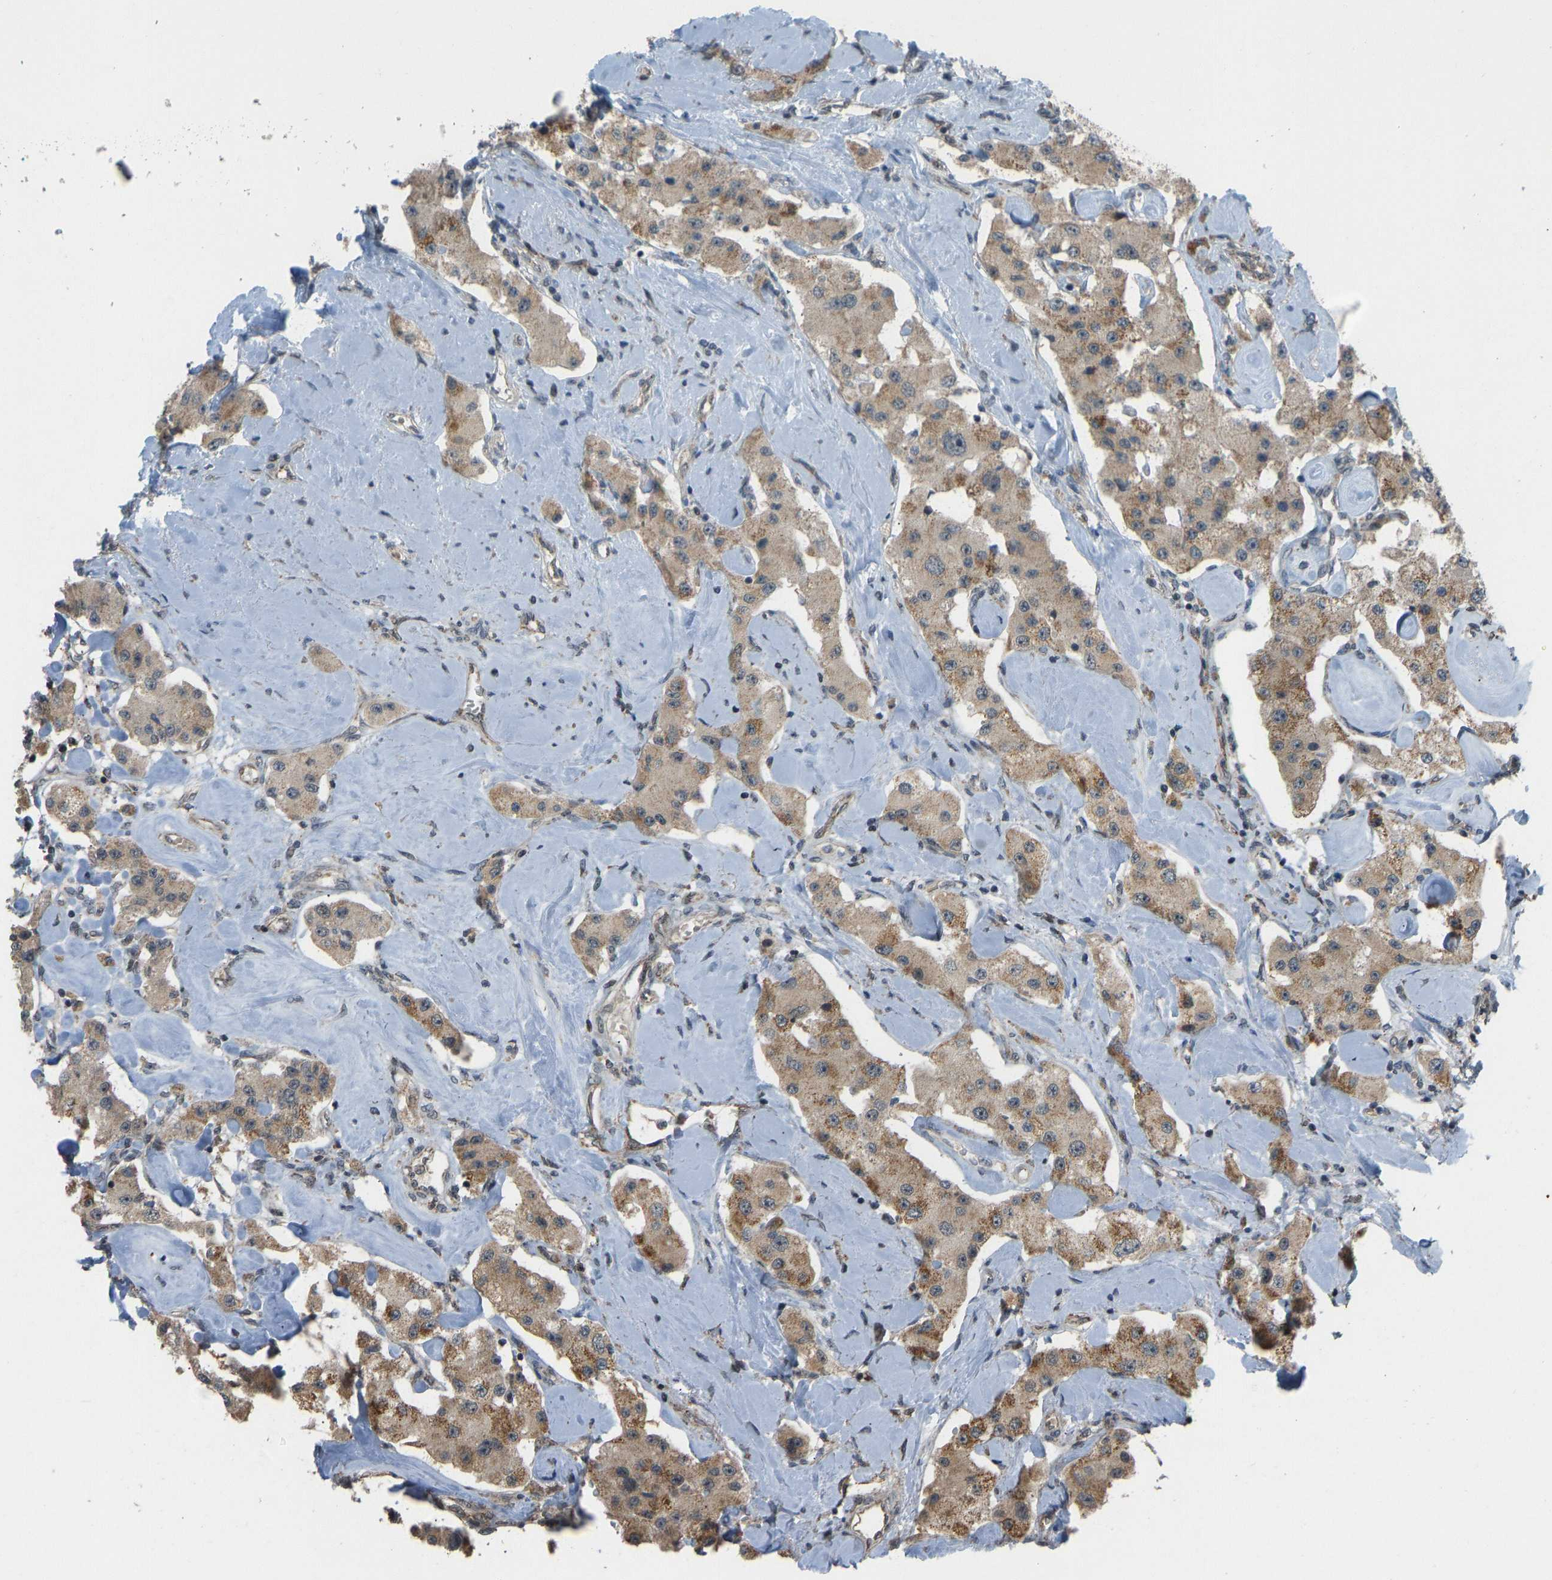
{"staining": {"intensity": "moderate", "quantity": ">75%", "location": "cytoplasmic/membranous"}, "tissue": "carcinoid", "cell_type": "Tumor cells", "image_type": "cancer", "snomed": [{"axis": "morphology", "description": "Carcinoid, malignant, NOS"}, {"axis": "topography", "description": "Pancreas"}], "caption": "Protein positivity by immunohistochemistry reveals moderate cytoplasmic/membranous expression in approximately >75% of tumor cells in carcinoid (malignant). Nuclei are stained in blue.", "gene": "ACADS", "patient": {"sex": "male", "age": 41}}